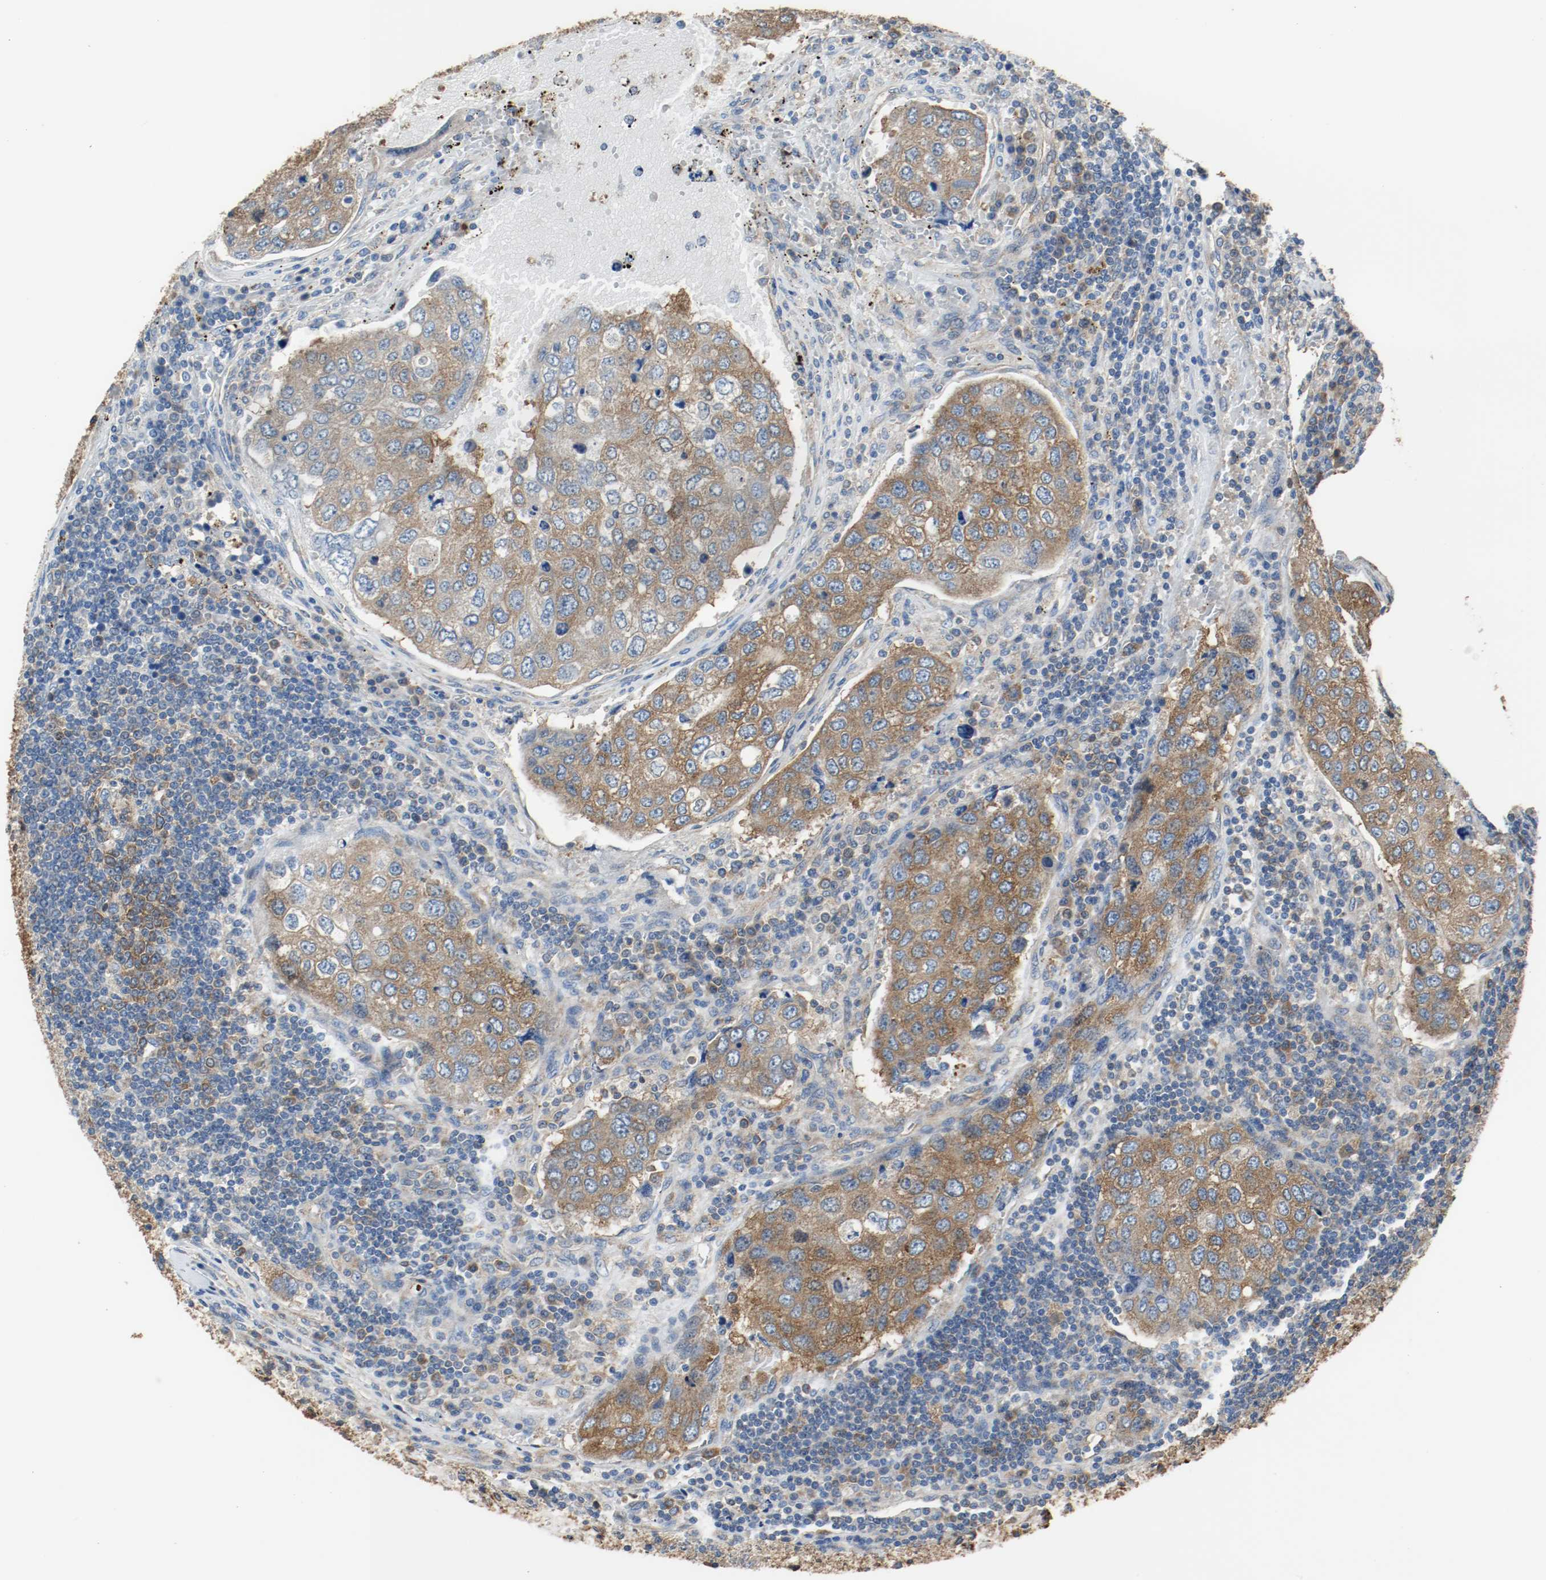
{"staining": {"intensity": "moderate", "quantity": ">75%", "location": "cytoplasmic/membranous"}, "tissue": "urothelial cancer", "cell_type": "Tumor cells", "image_type": "cancer", "snomed": [{"axis": "morphology", "description": "Urothelial carcinoma, High grade"}, {"axis": "topography", "description": "Lymph node"}, {"axis": "topography", "description": "Urinary bladder"}], "caption": "This histopathology image reveals immunohistochemistry (IHC) staining of human urothelial cancer, with medium moderate cytoplasmic/membranous expression in approximately >75% of tumor cells.", "gene": "TUBA3D", "patient": {"sex": "male", "age": 51}}